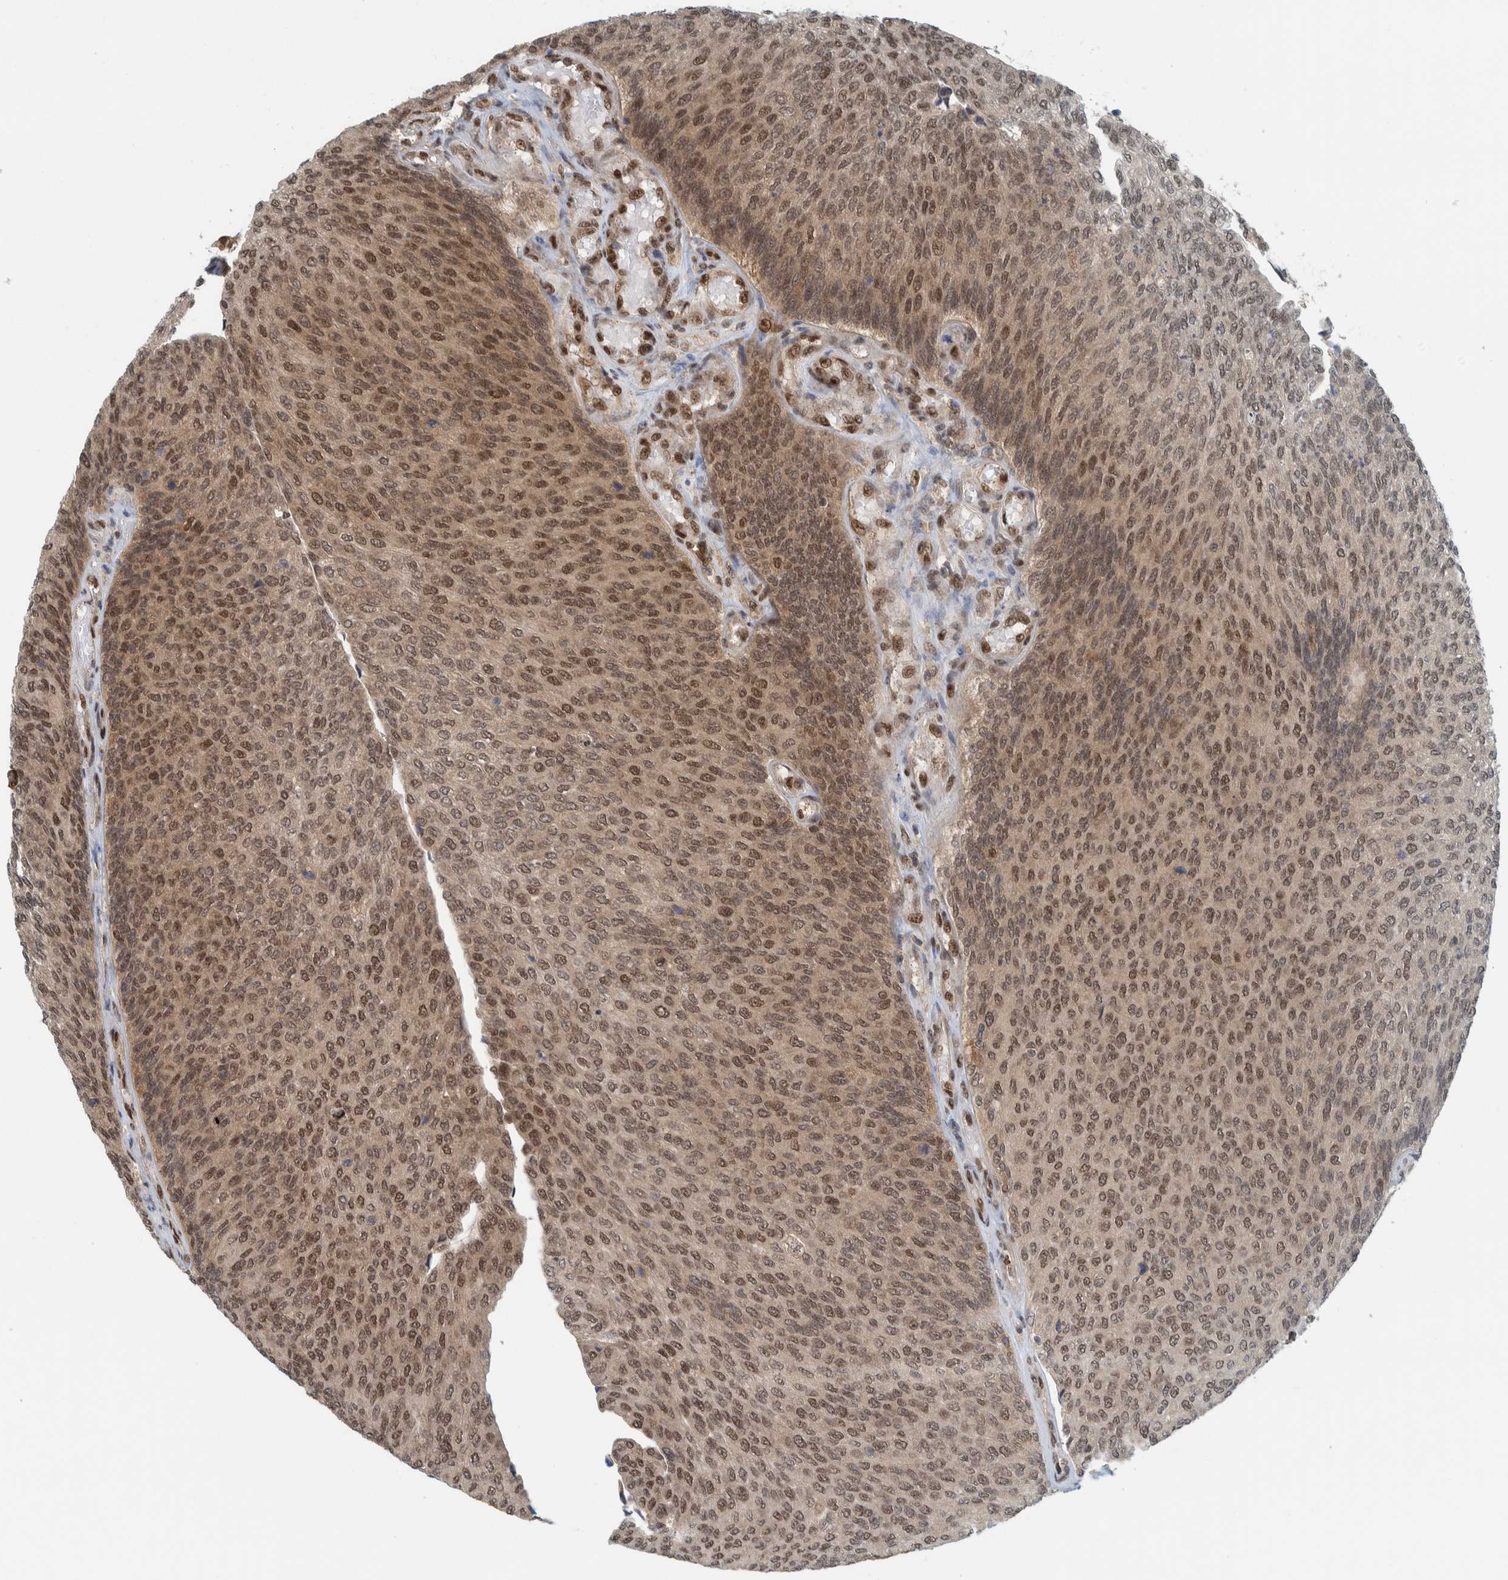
{"staining": {"intensity": "moderate", "quantity": ">75%", "location": "cytoplasmic/membranous,nuclear"}, "tissue": "urothelial cancer", "cell_type": "Tumor cells", "image_type": "cancer", "snomed": [{"axis": "morphology", "description": "Urothelial carcinoma, Low grade"}, {"axis": "topography", "description": "Urinary bladder"}], "caption": "DAB (3,3'-diaminobenzidine) immunohistochemical staining of urothelial cancer reveals moderate cytoplasmic/membranous and nuclear protein expression in approximately >75% of tumor cells.", "gene": "COPS3", "patient": {"sex": "female", "age": 79}}